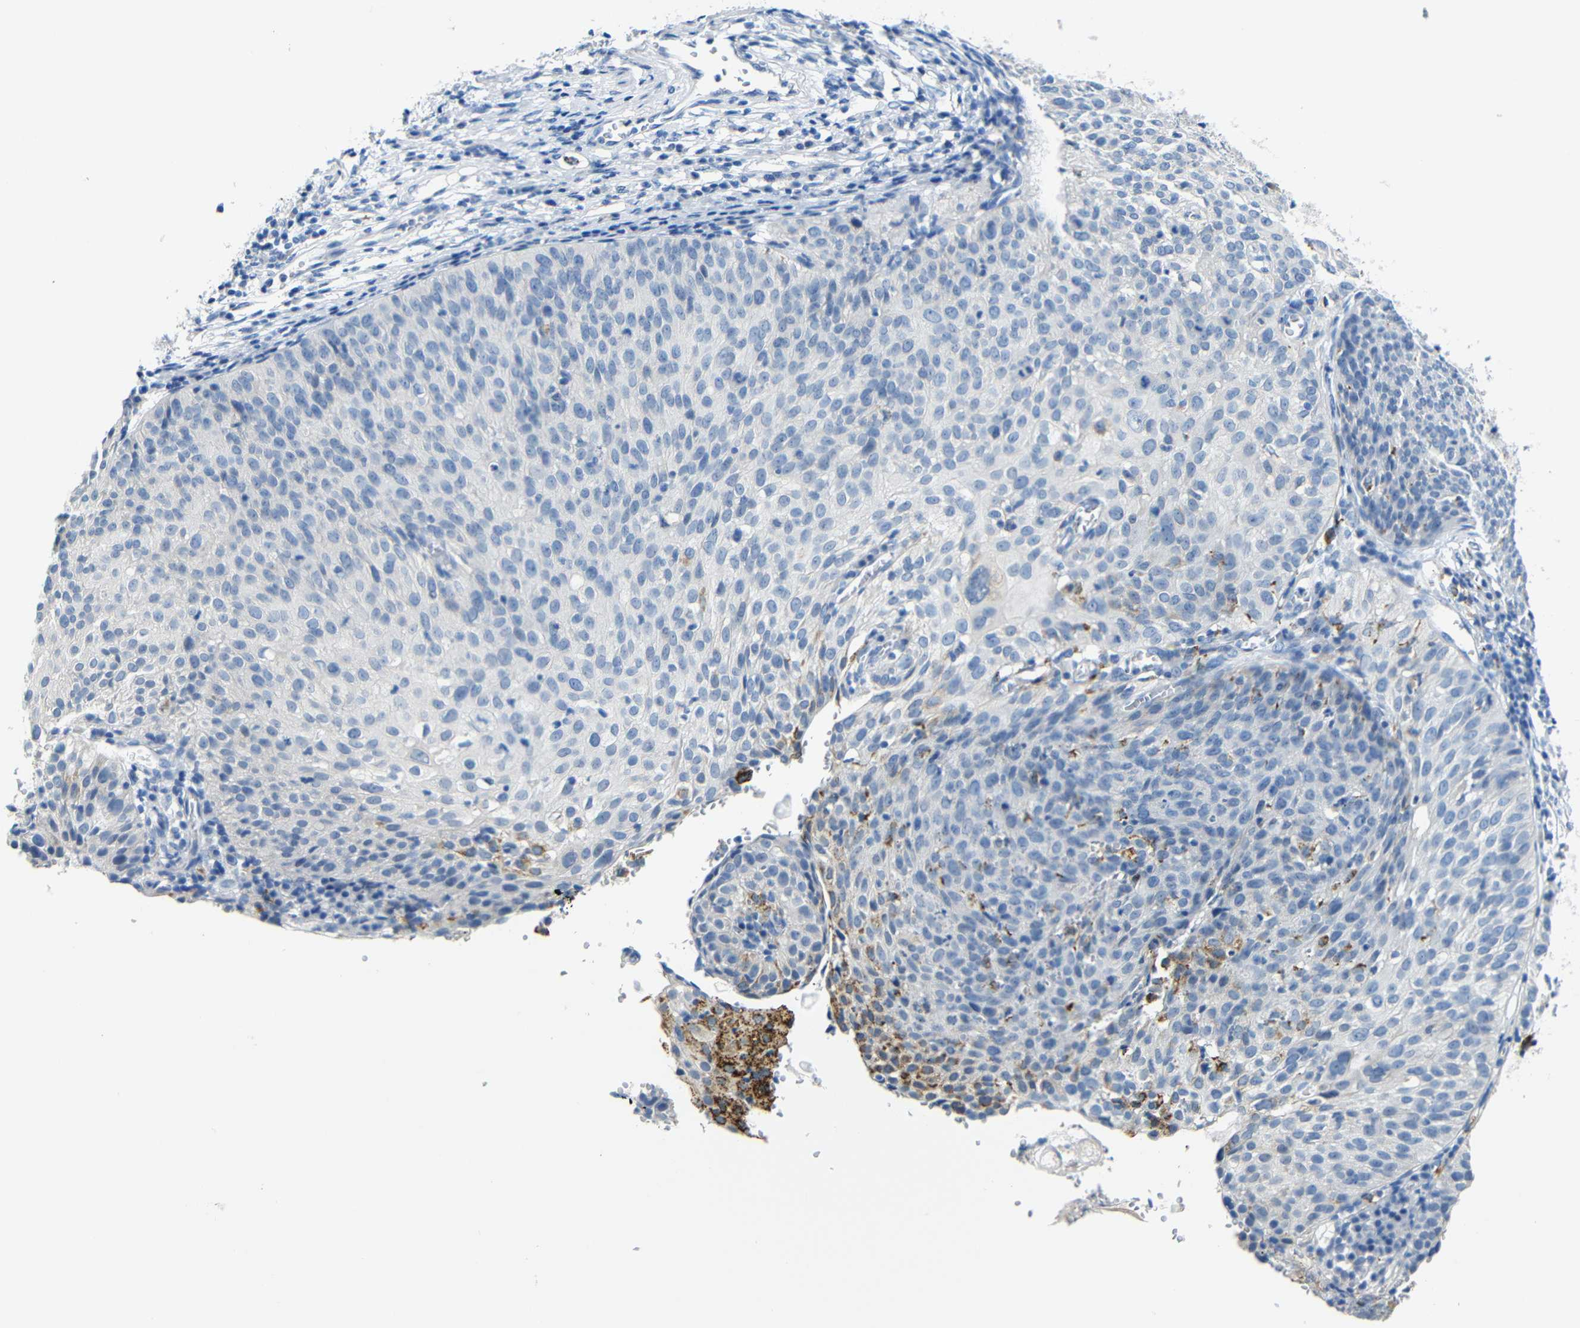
{"staining": {"intensity": "moderate", "quantity": "<25%", "location": "cytoplasmic/membranous"}, "tissue": "cervical cancer", "cell_type": "Tumor cells", "image_type": "cancer", "snomed": [{"axis": "morphology", "description": "Squamous cell carcinoma, NOS"}, {"axis": "topography", "description": "Cervix"}], "caption": "Moderate cytoplasmic/membranous expression is identified in approximately <25% of tumor cells in cervical cancer (squamous cell carcinoma).", "gene": "C15orf48", "patient": {"sex": "female", "age": 38}}